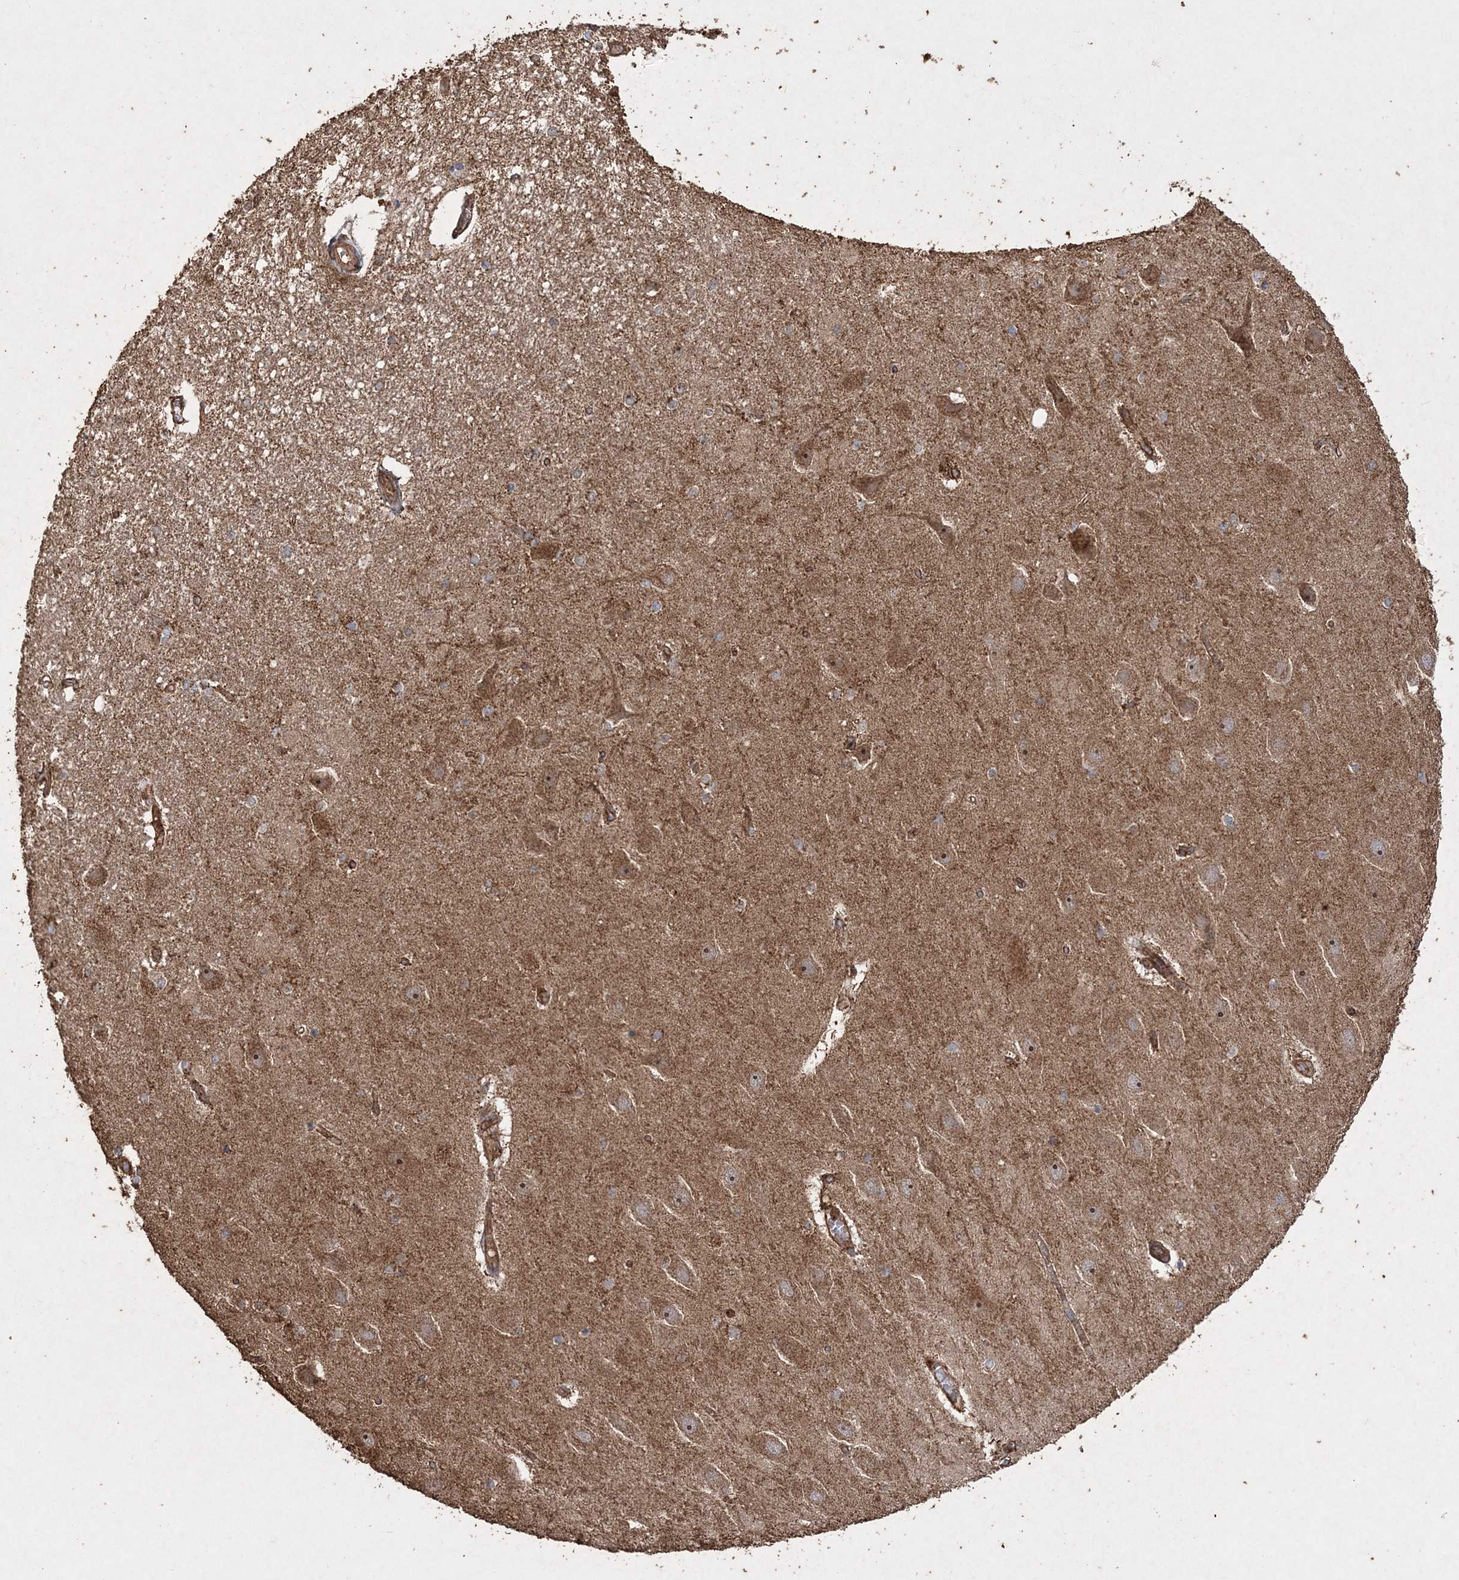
{"staining": {"intensity": "moderate", "quantity": "<25%", "location": "nuclear"}, "tissue": "hippocampus", "cell_type": "Glial cells", "image_type": "normal", "snomed": [{"axis": "morphology", "description": "Normal tissue, NOS"}, {"axis": "topography", "description": "Hippocampus"}], "caption": "Immunohistochemistry (IHC) photomicrograph of normal hippocampus: human hippocampus stained using immunohistochemistry (IHC) reveals low levels of moderate protein expression localized specifically in the nuclear of glial cells, appearing as a nuclear brown color.", "gene": "TTC7A", "patient": {"sex": "female", "age": 54}}